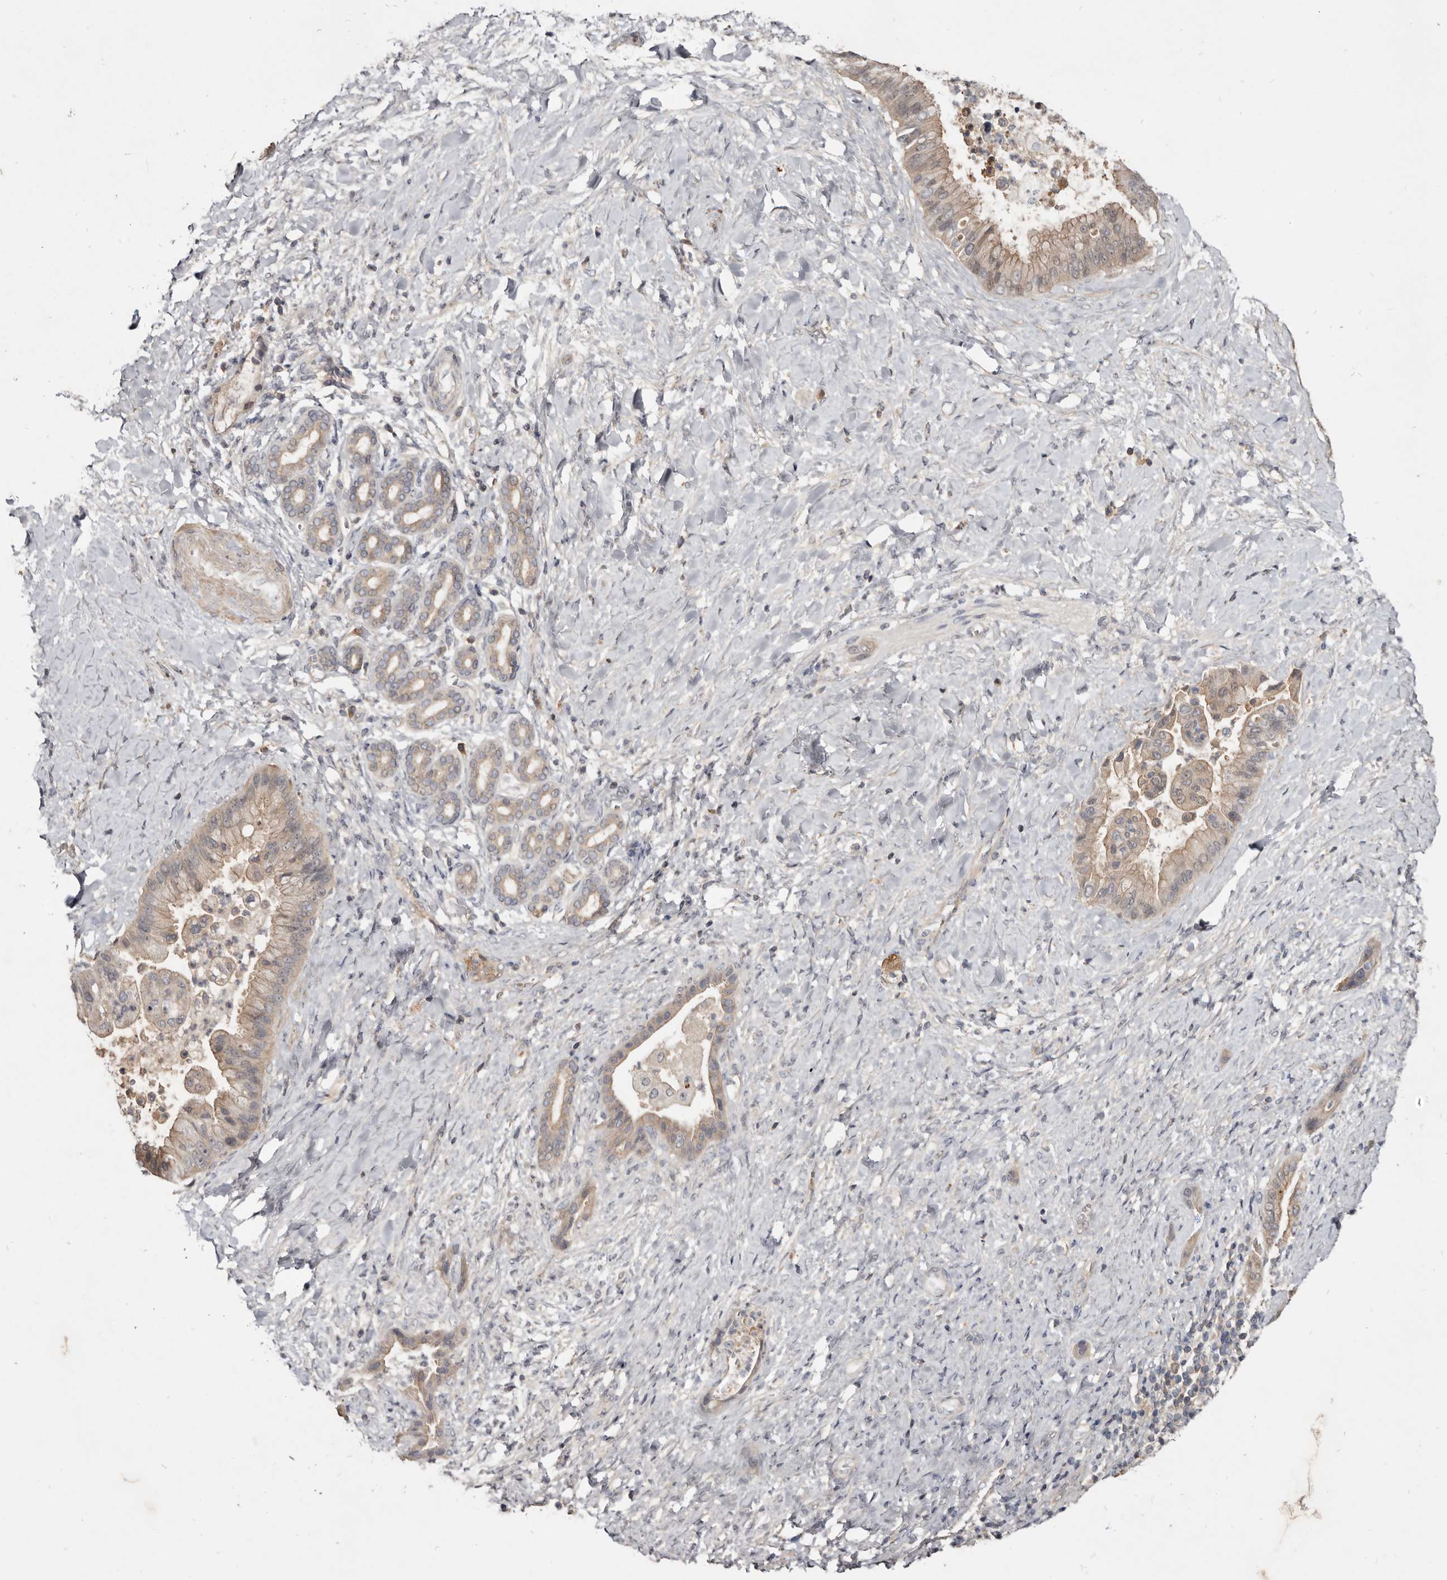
{"staining": {"intensity": "weak", "quantity": "25%-75%", "location": "cytoplasmic/membranous"}, "tissue": "liver cancer", "cell_type": "Tumor cells", "image_type": "cancer", "snomed": [{"axis": "morphology", "description": "Cholangiocarcinoma"}, {"axis": "topography", "description": "Liver"}], "caption": "About 25%-75% of tumor cells in liver cholangiocarcinoma reveal weak cytoplasmic/membranous protein positivity as visualized by brown immunohistochemical staining.", "gene": "TTC39A", "patient": {"sex": "female", "age": 54}}